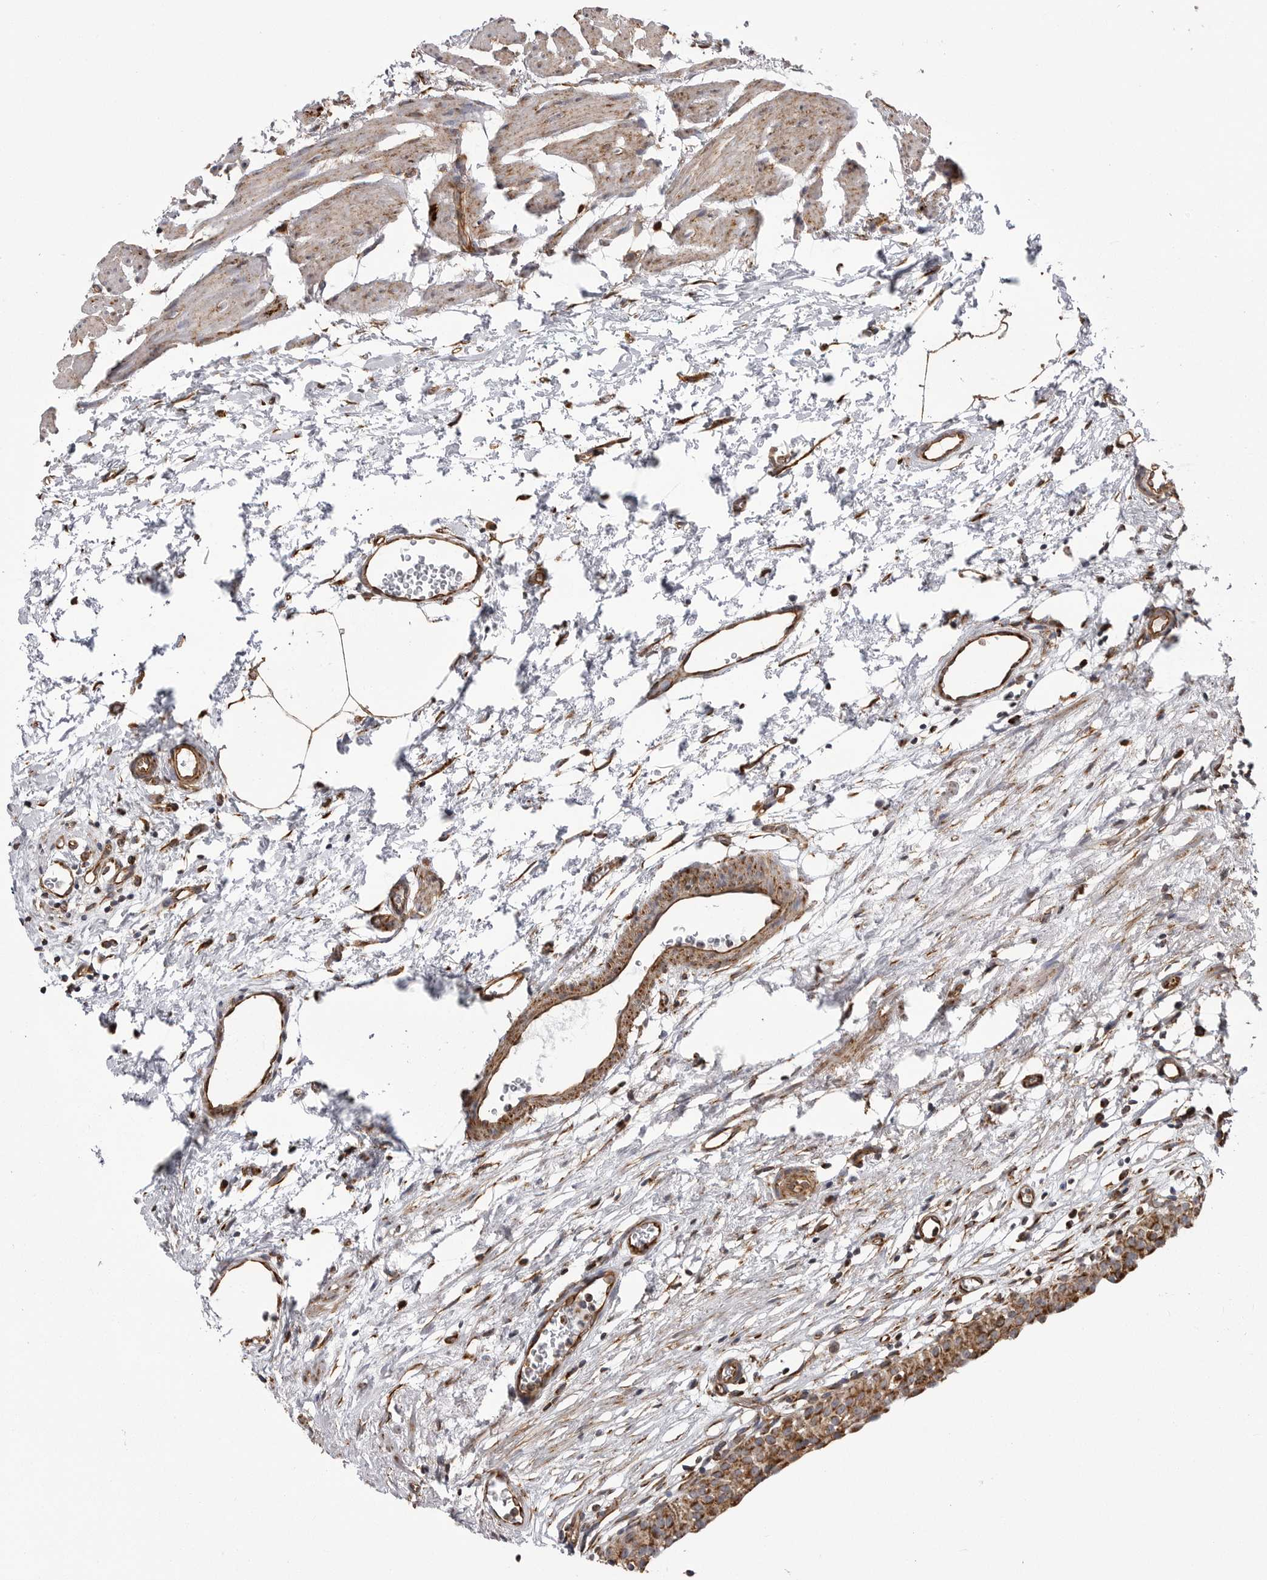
{"staining": {"intensity": "strong", "quantity": ">75%", "location": "cytoplasmic/membranous"}, "tissue": "urinary bladder", "cell_type": "Urothelial cells", "image_type": "normal", "snomed": [{"axis": "morphology", "description": "Normal tissue, NOS"}, {"axis": "morphology", "description": "Urothelial carcinoma, High grade"}, {"axis": "topography", "description": "Urinary bladder"}], "caption": "A brown stain labels strong cytoplasmic/membranous expression of a protein in urothelial cells of benign human urinary bladder. The staining was performed using DAB to visualize the protein expression in brown, while the nuclei were stained in blue with hematoxylin (Magnification: 20x).", "gene": "FH", "patient": {"sex": "female", "age": 60}}